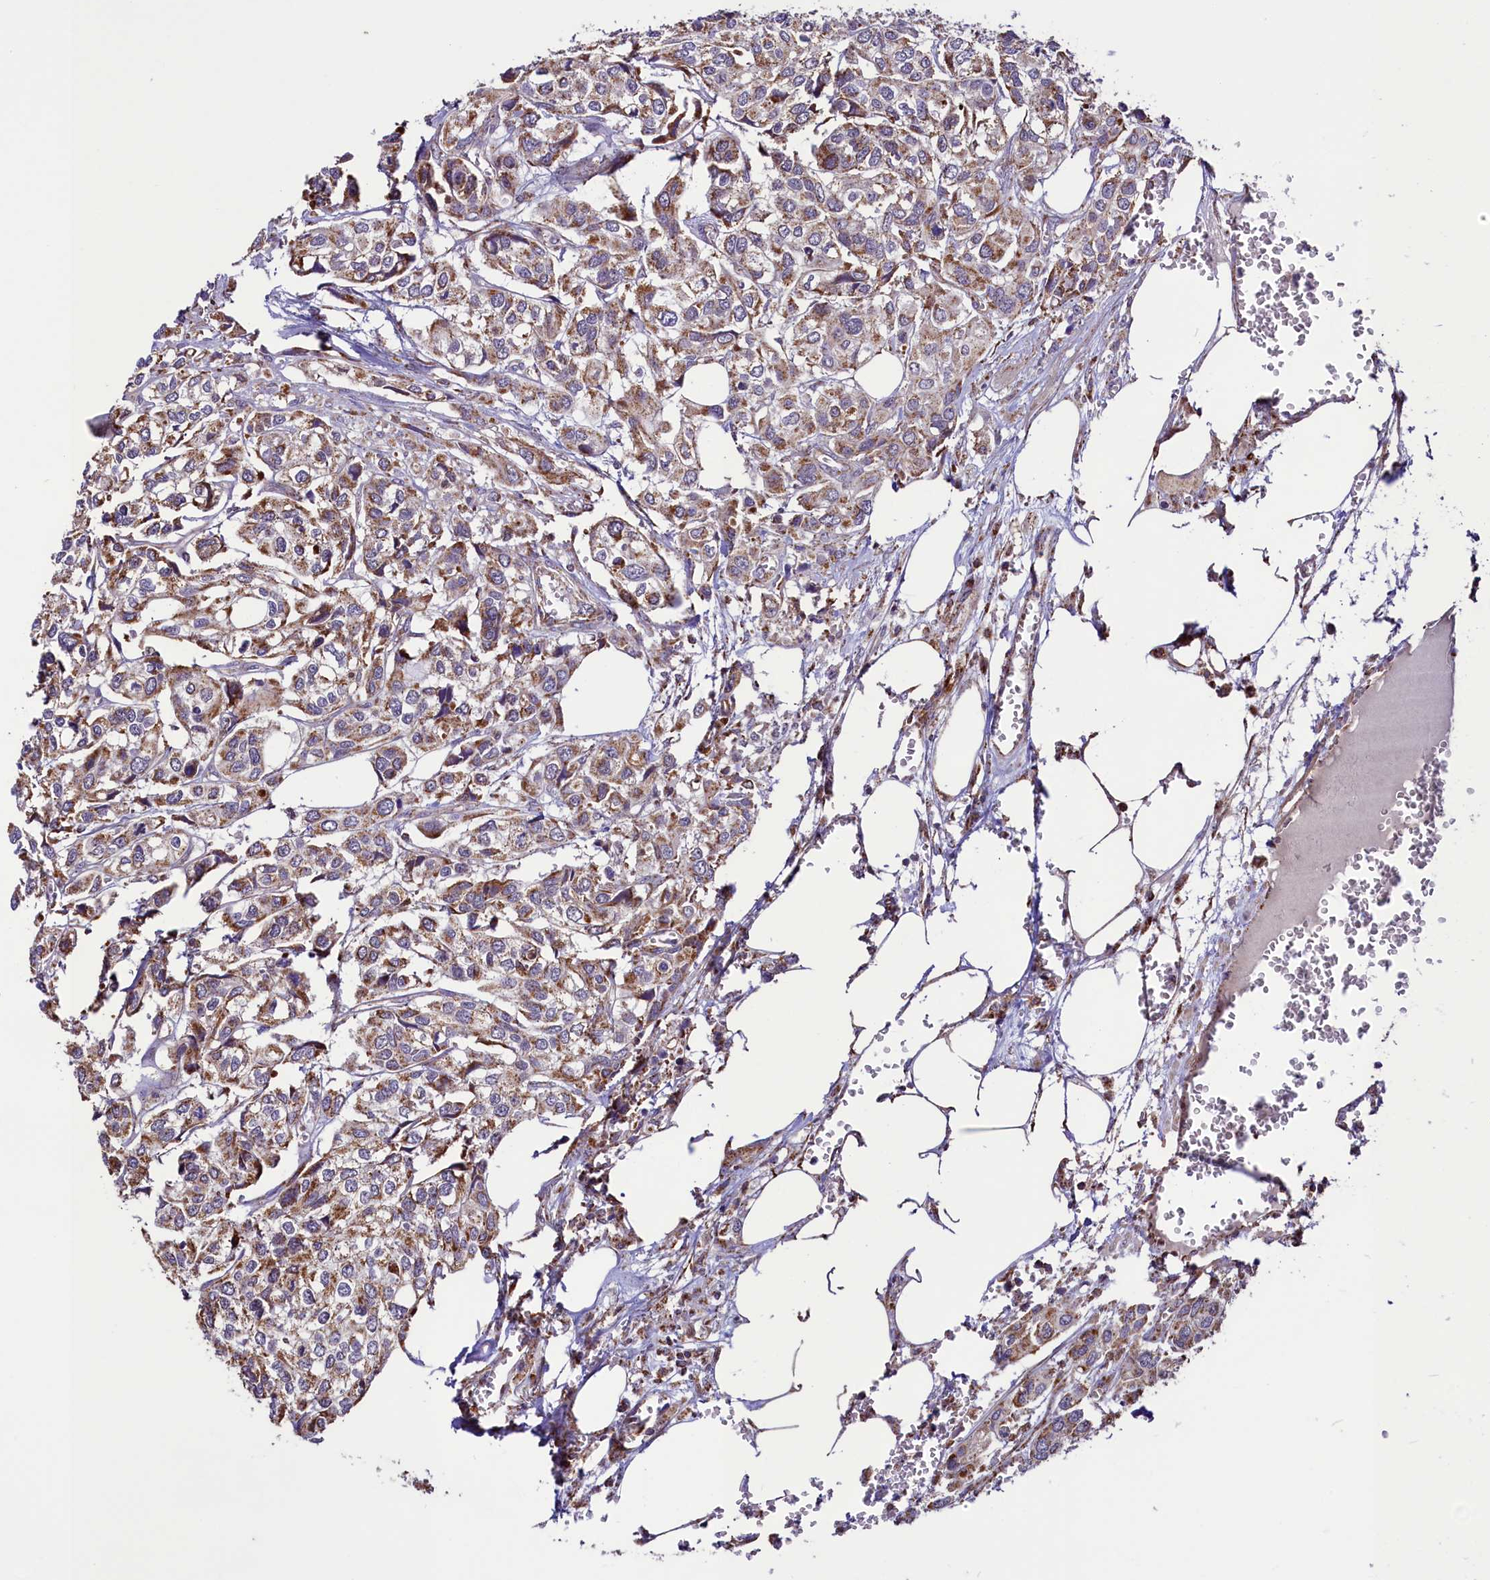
{"staining": {"intensity": "moderate", "quantity": "25%-75%", "location": "cytoplasmic/membranous"}, "tissue": "urothelial cancer", "cell_type": "Tumor cells", "image_type": "cancer", "snomed": [{"axis": "morphology", "description": "Urothelial carcinoma, High grade"}, {"axis": "topography", "description": "Urinary bladder"}], "caption": "Tumor cells display moderate cytoplasmic/membranous expression in about 25%-75% of cells in urothelial cancer.", "gene": "STARD5", "patient": {"sex": "male", "age": 67}}